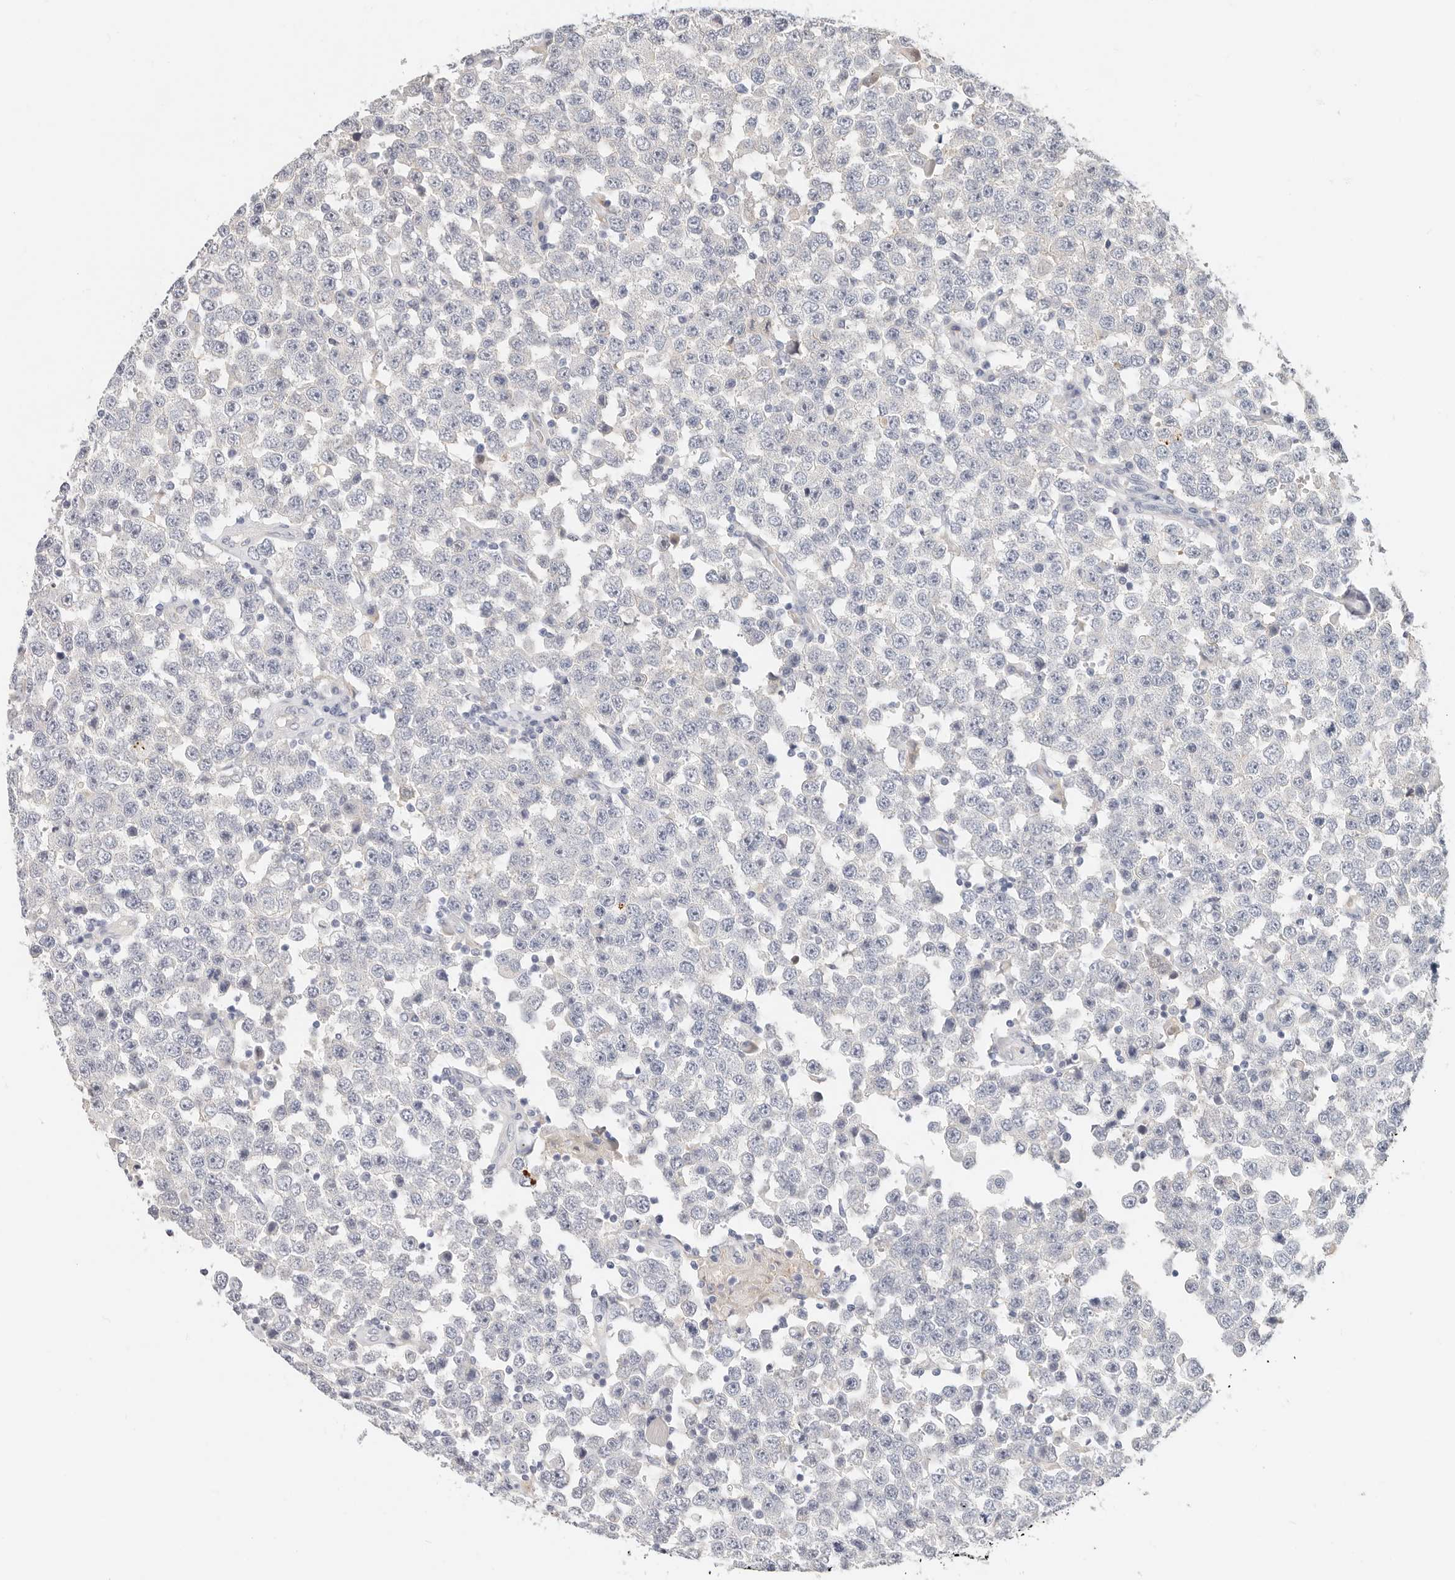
{"staining": {"intensity": "negative", "quantity": "none", "location": "none"}, "tissue": "testis cancer", "cell_type": "Tumor cells", "image_type": "cancer", "snomed": [{"axis": "morphology", "description": "Seminoma, NOS"}, {"axis": "topography", "description": "Testis"}], "caption": "Photomicrograph shows no significant protein expression in tumor cells of testis cancer (seminoma).", "gene": "ZRANB1", "patient": {"sex": "male", "age": 28}}